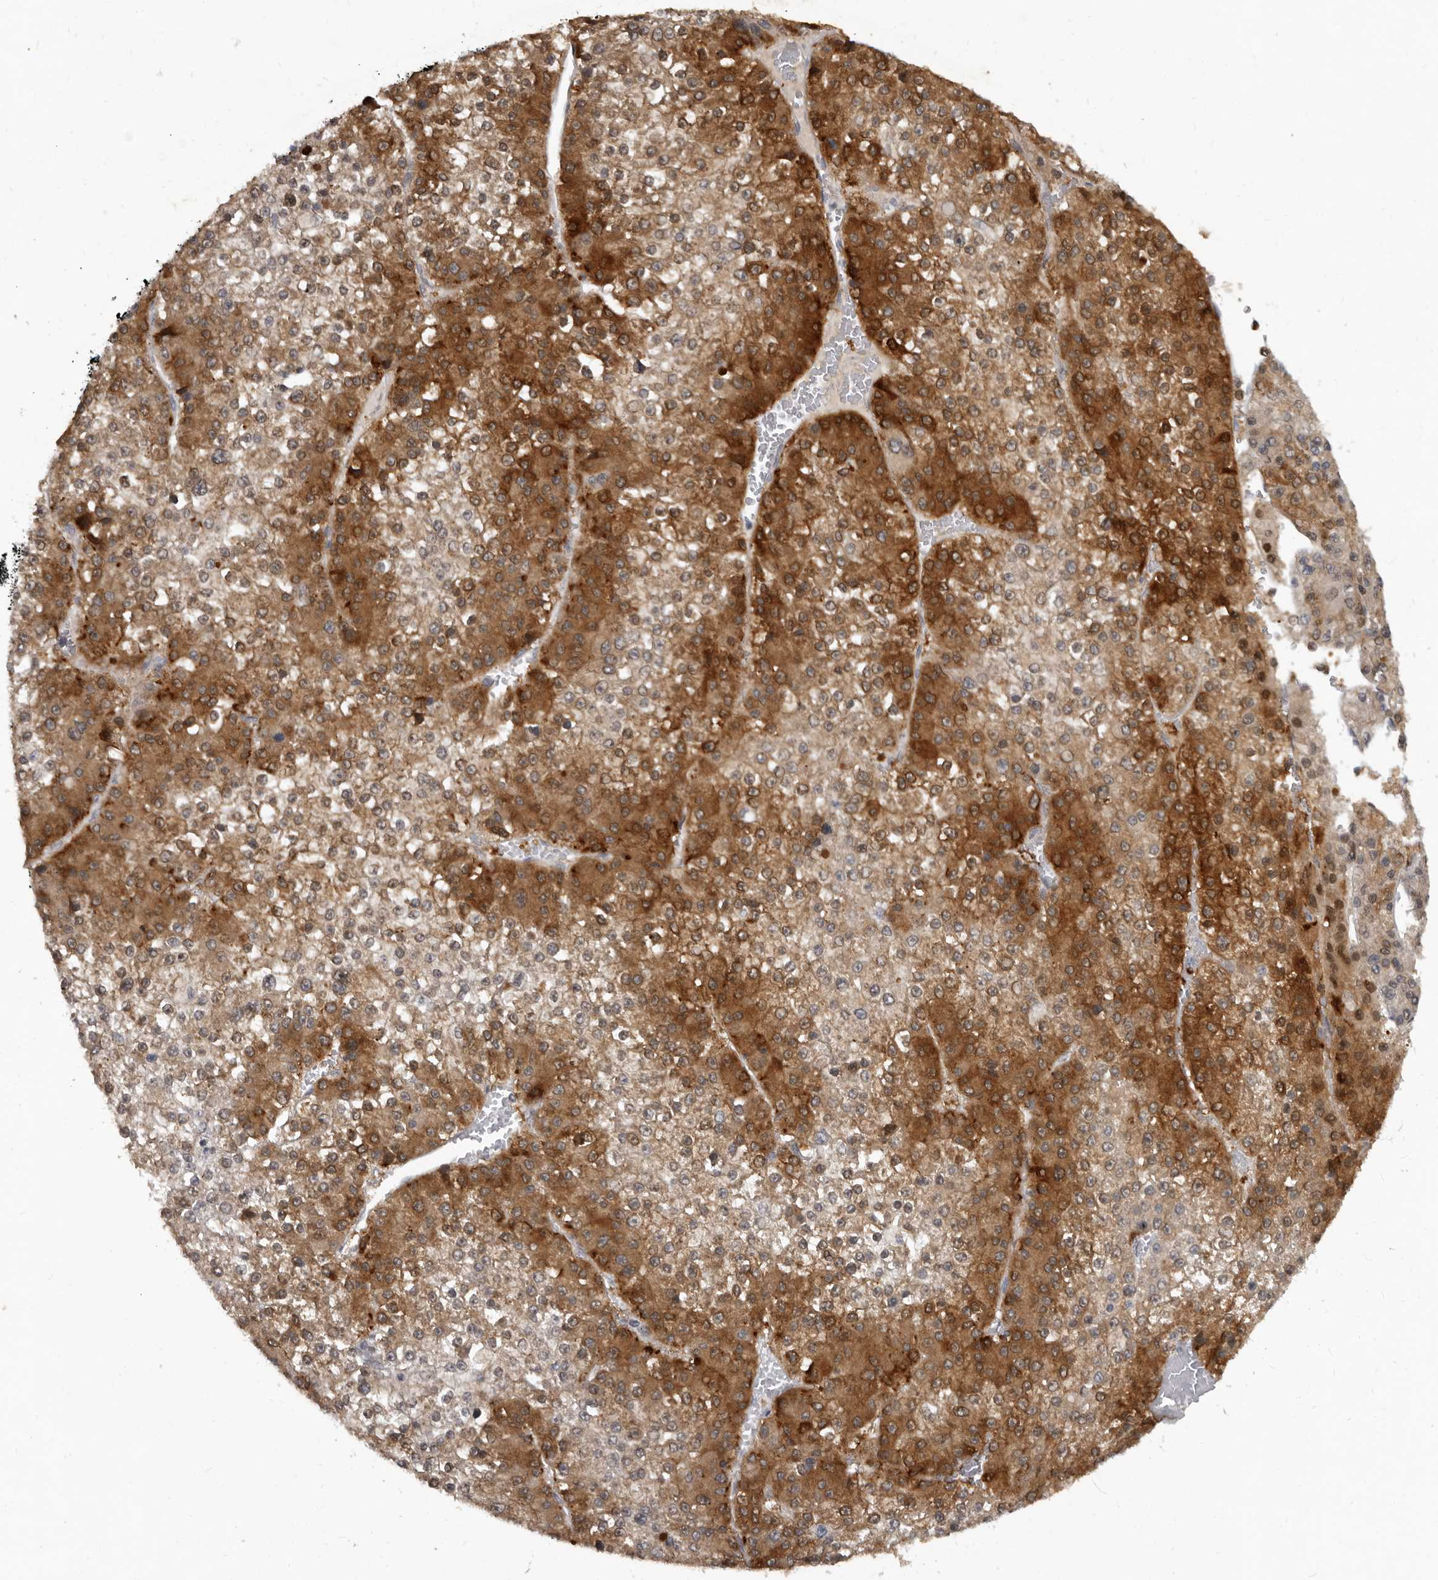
{"staining": {"intensity": "moderate", "quantity": ">75%", "location": "cytoplasmic/membranous"}, "tissue": "liver cancer", "cell_type": "Tumor cells", "image_type": "cancer", "snomed": [{"axis": "morphology", "description": "Carcinoma, Hepatocellular, NOS"}, {"axis": "topography", "description": "Liver"}], "caption": "DAB immunohistochemical staining of liver hepatocellular carcinoma displays moderate cytoplasmic/membranous protein positivity in approximately >75% of tumor cells.", "gene": "SULT1E1", "patient": {"sex": "female", "age": 73}}